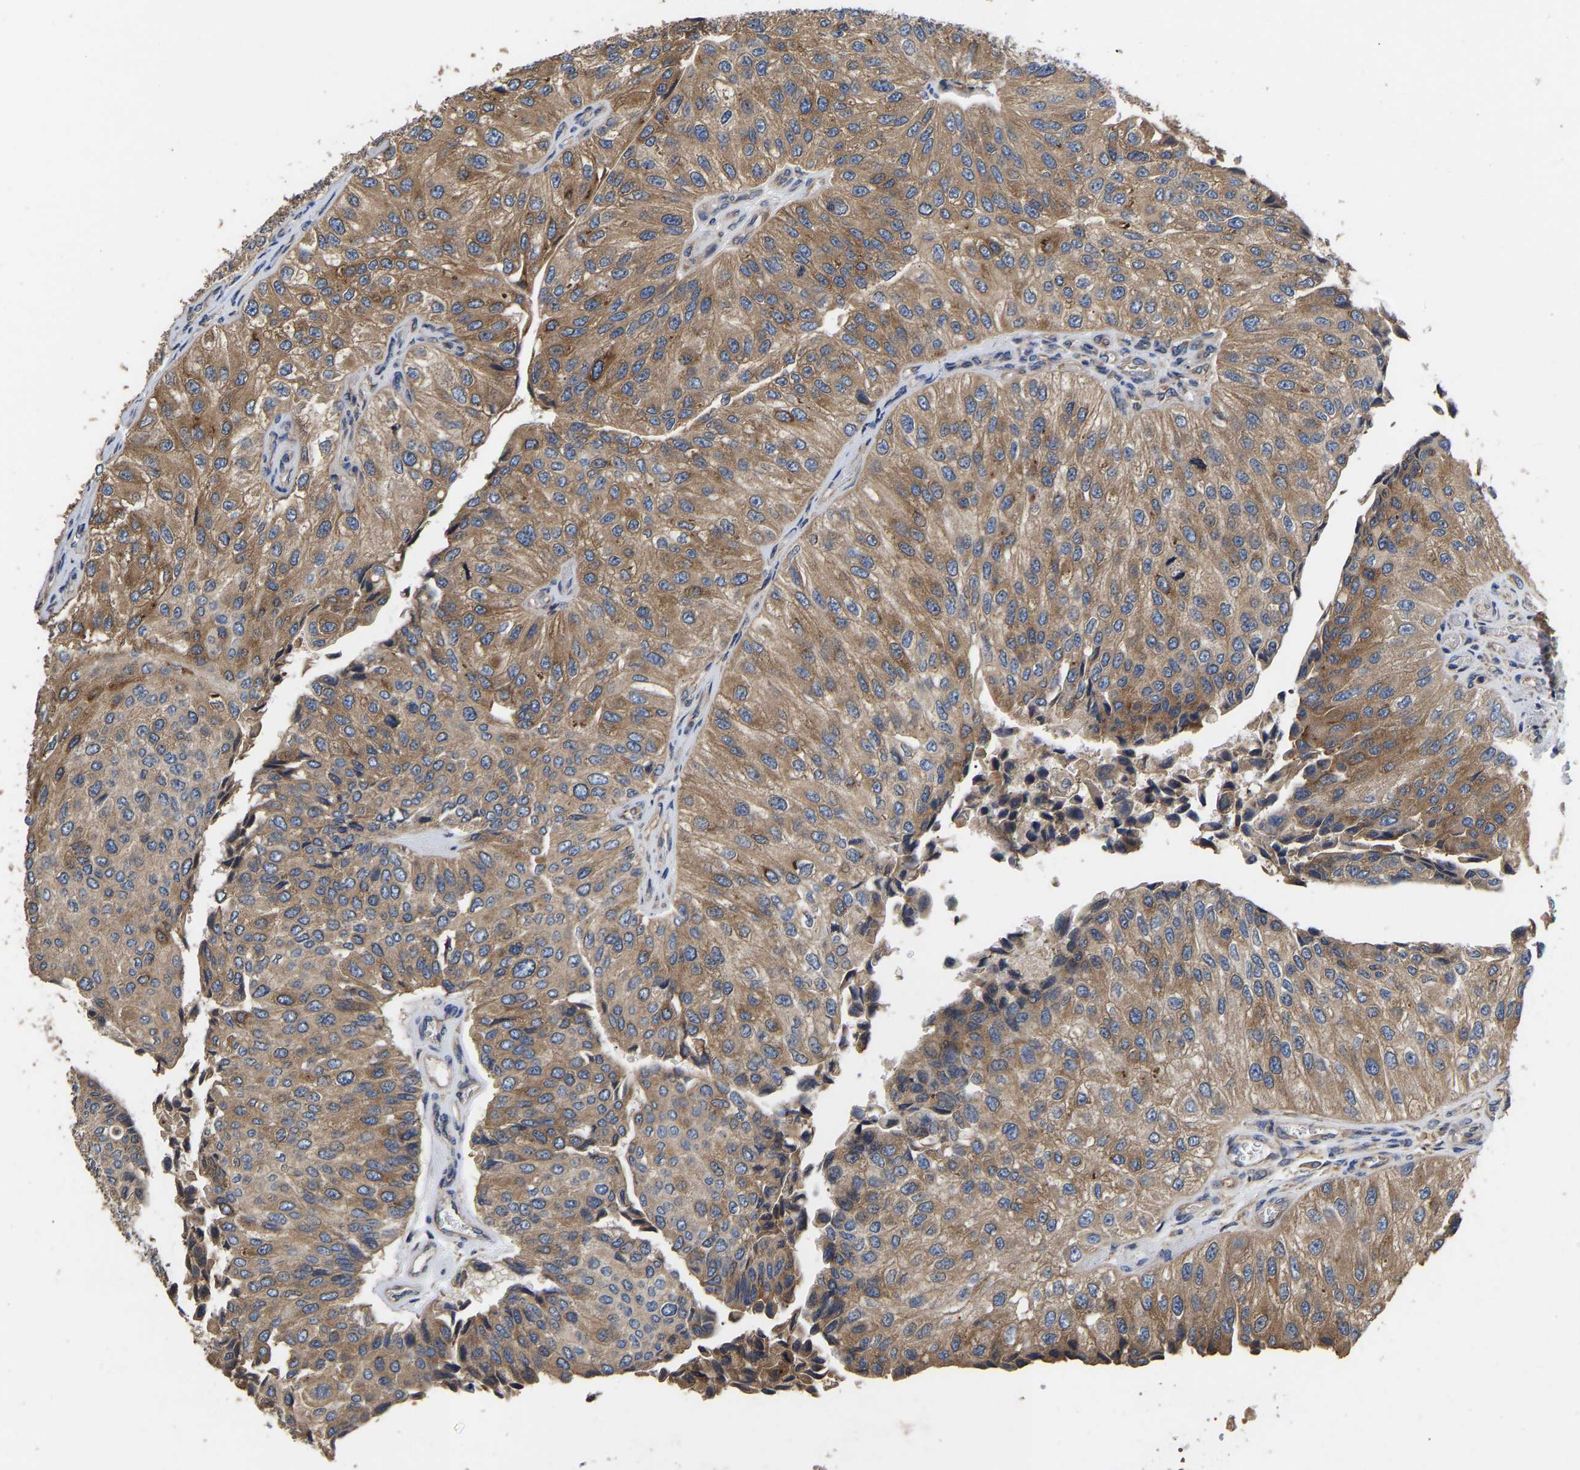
{"staining": {"intensity": "moderate", "quantity": ">75%", "location": "cytoplasmic/membranous"}, "tissue": "urothelial cancer", "cell_type": "Tumor cells", "image_type": "cancer", "snomed": [{"axis": "morphology", "description": "Urothelial carcinoma, High grade"}, {"axis": "topography", "description": "Kidney"}, {"axis": "topography", "description": "Urinary bladder"}], "caption": "Urothelial cancer stained with immunohistochemistry (IHC) reveals moderate cytoplasmic/membranous positivity in about >75% of tumor cells.", "gene": "AIMP2", "patient": {"sex": "male", "age": 77}}